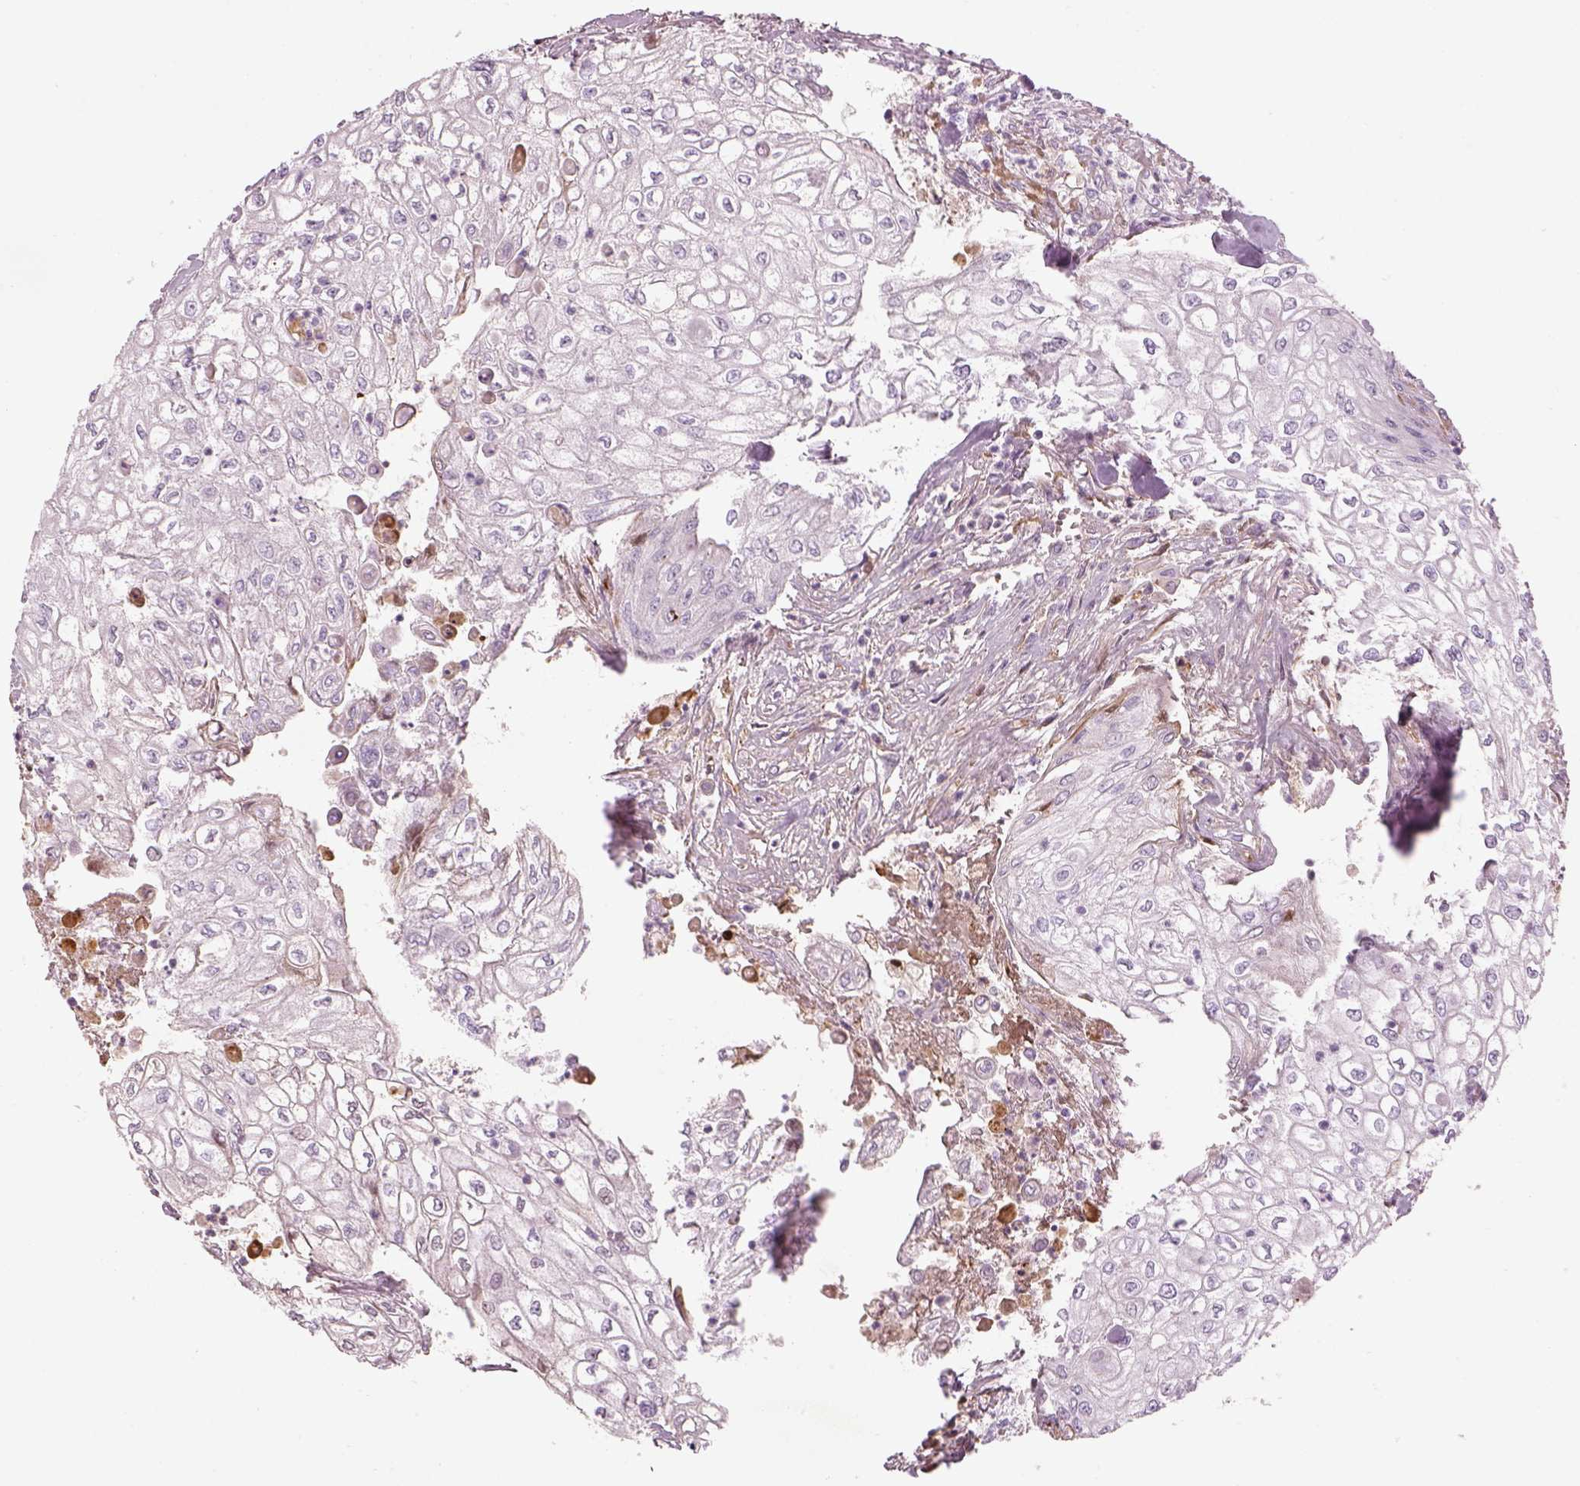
{"staining": {"intensity": "negative", "quantity": "none", "location": "none"}, "tissue": "urothelial cancer", "cell_type": "Tumor cells", "image_type": "cancer", "snomed": [{"axis": "morphology", "description": "Urothelial carcinoma, High grade"}, {"axis": "topography", "description": "Urinary bladder"}], "caption": "An immunohistochemistry (IHC) histopathology image of urothelial carcinoma (high-grade) is shown. There is no staining in tumor cells of urothelial carcinoma (high-grade).", "gene": "PABPC1L2B", "patient": {"sex": "male", "age": 62}}